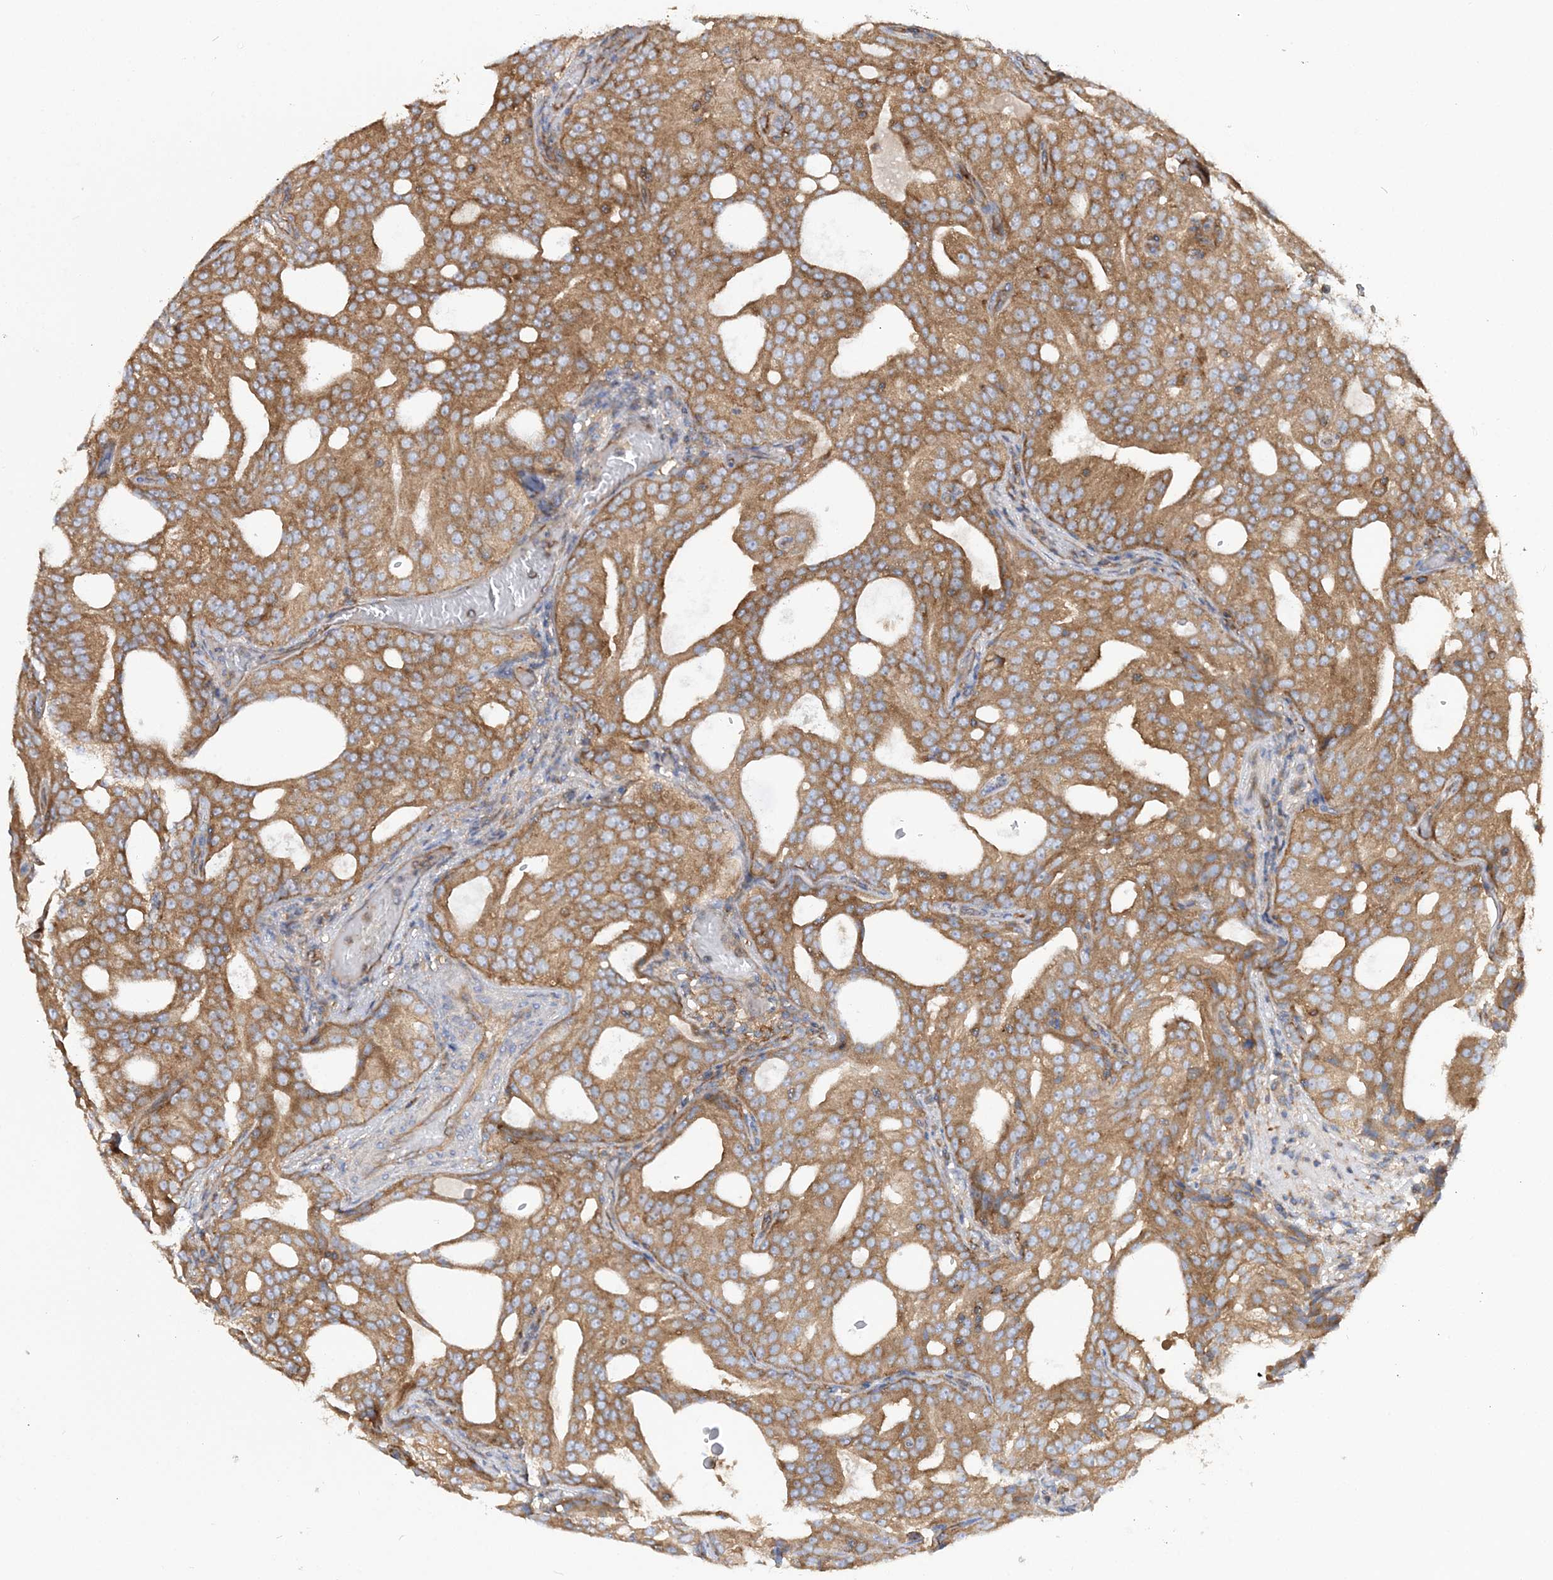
{"staining": {"intensity": "moderate", "quantity": ">75%", "location": "cytoplasmic/membranous"}, "tissue": "prostate cancer", "cell_type": "Tumor cells", "image_type": "cancer", "snomed": [{"axis": "morphology", "description": "Adenocarcinoma, Low grade"}, {"axis": "topography", "description": "Prostate"}], "caption": "This is a photomicrograph of immunohistochemistry staining of adenocarcinoma (low-grade) (prostate), which shows moderate staining in the cytoplasmic/membranous of tumor cells.", "gene": "TBC1D5", "patient": {"sex": "male", "age": 88}}